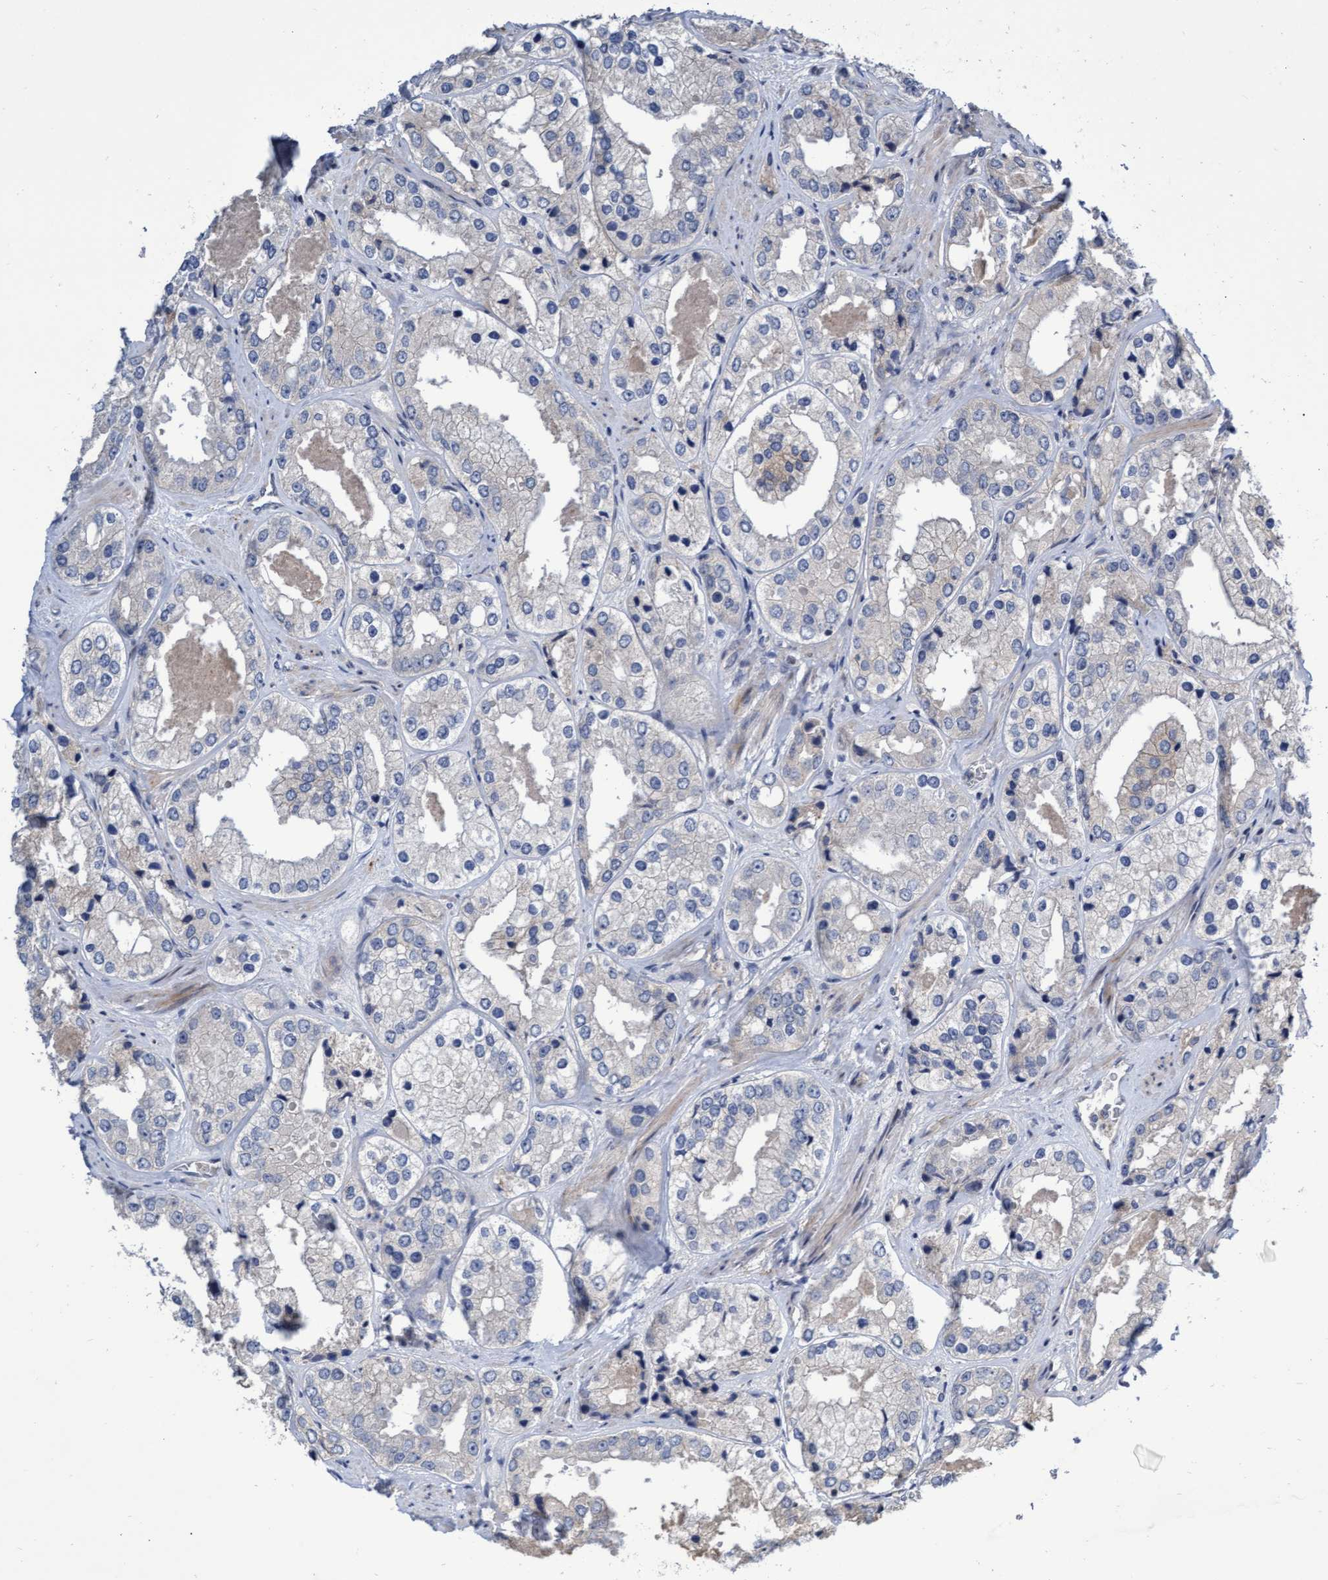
{"staining": {"intensity": "weak", "quantity": "<25%", "location": "cytoplasmic/membranous"}, "tissue": "prostate cancer", "cell_type": "Tumor cells", "image_type": "cancer", "snomed": [{"axis": "morphology", "description": "Adenocarcinoma, High grade"}, {"axis": "topography", "description": "Prostate"}], "caption": "This is a photomicrograph of IHC staining of prostate cancer (high-grade adenocarcinoma), which shows no staining in tumor cells.", "gene": "ABCF2", "patient": {"sex": "male", "age": 61}}